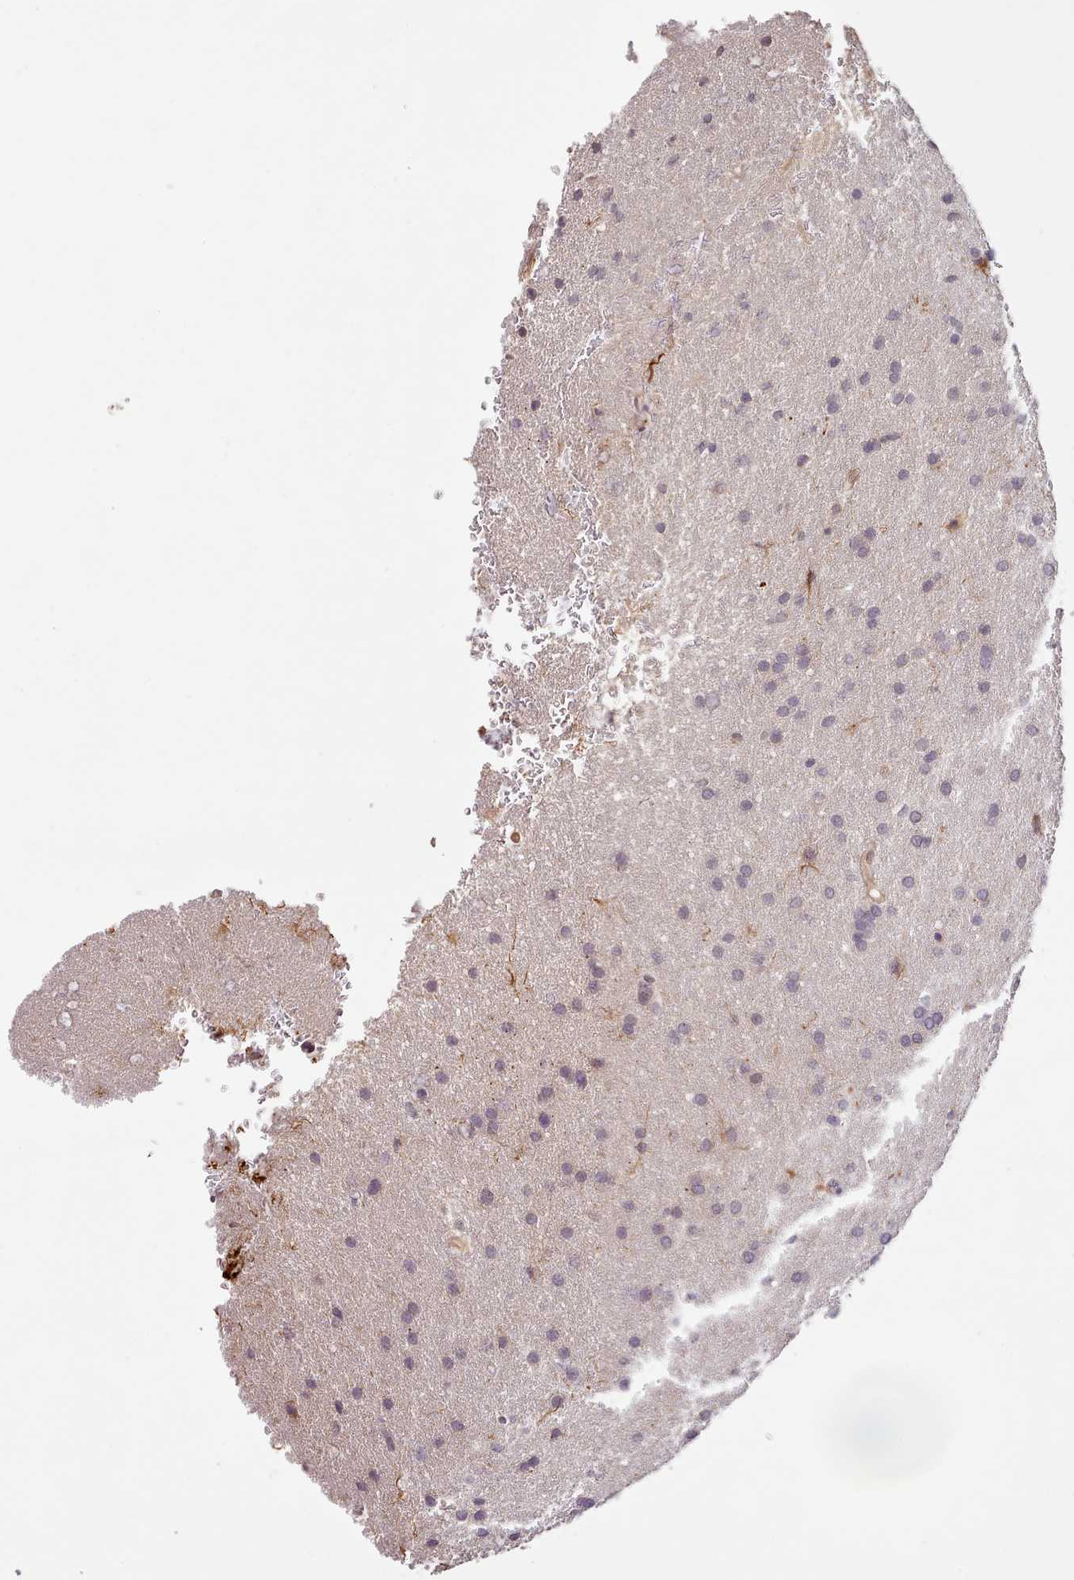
{"staining": {"intensity": "negative", "quantity": "none", "location": "none"}, "tissue": "glioma", "cell_type": "Tumor cells", "image_type": "cancer", "snomed": [{"axis": "morphology", "description": "Glioma, malignant, Low grade"}, {"axis": "topography", "description": "Brain"}], "caption": "Protein analysis of malignant glioma (low-grade) shows no significant positivity in tumor cells.", "gene": "ZNF658", "patient": {"sex": "female", "age": 32}}